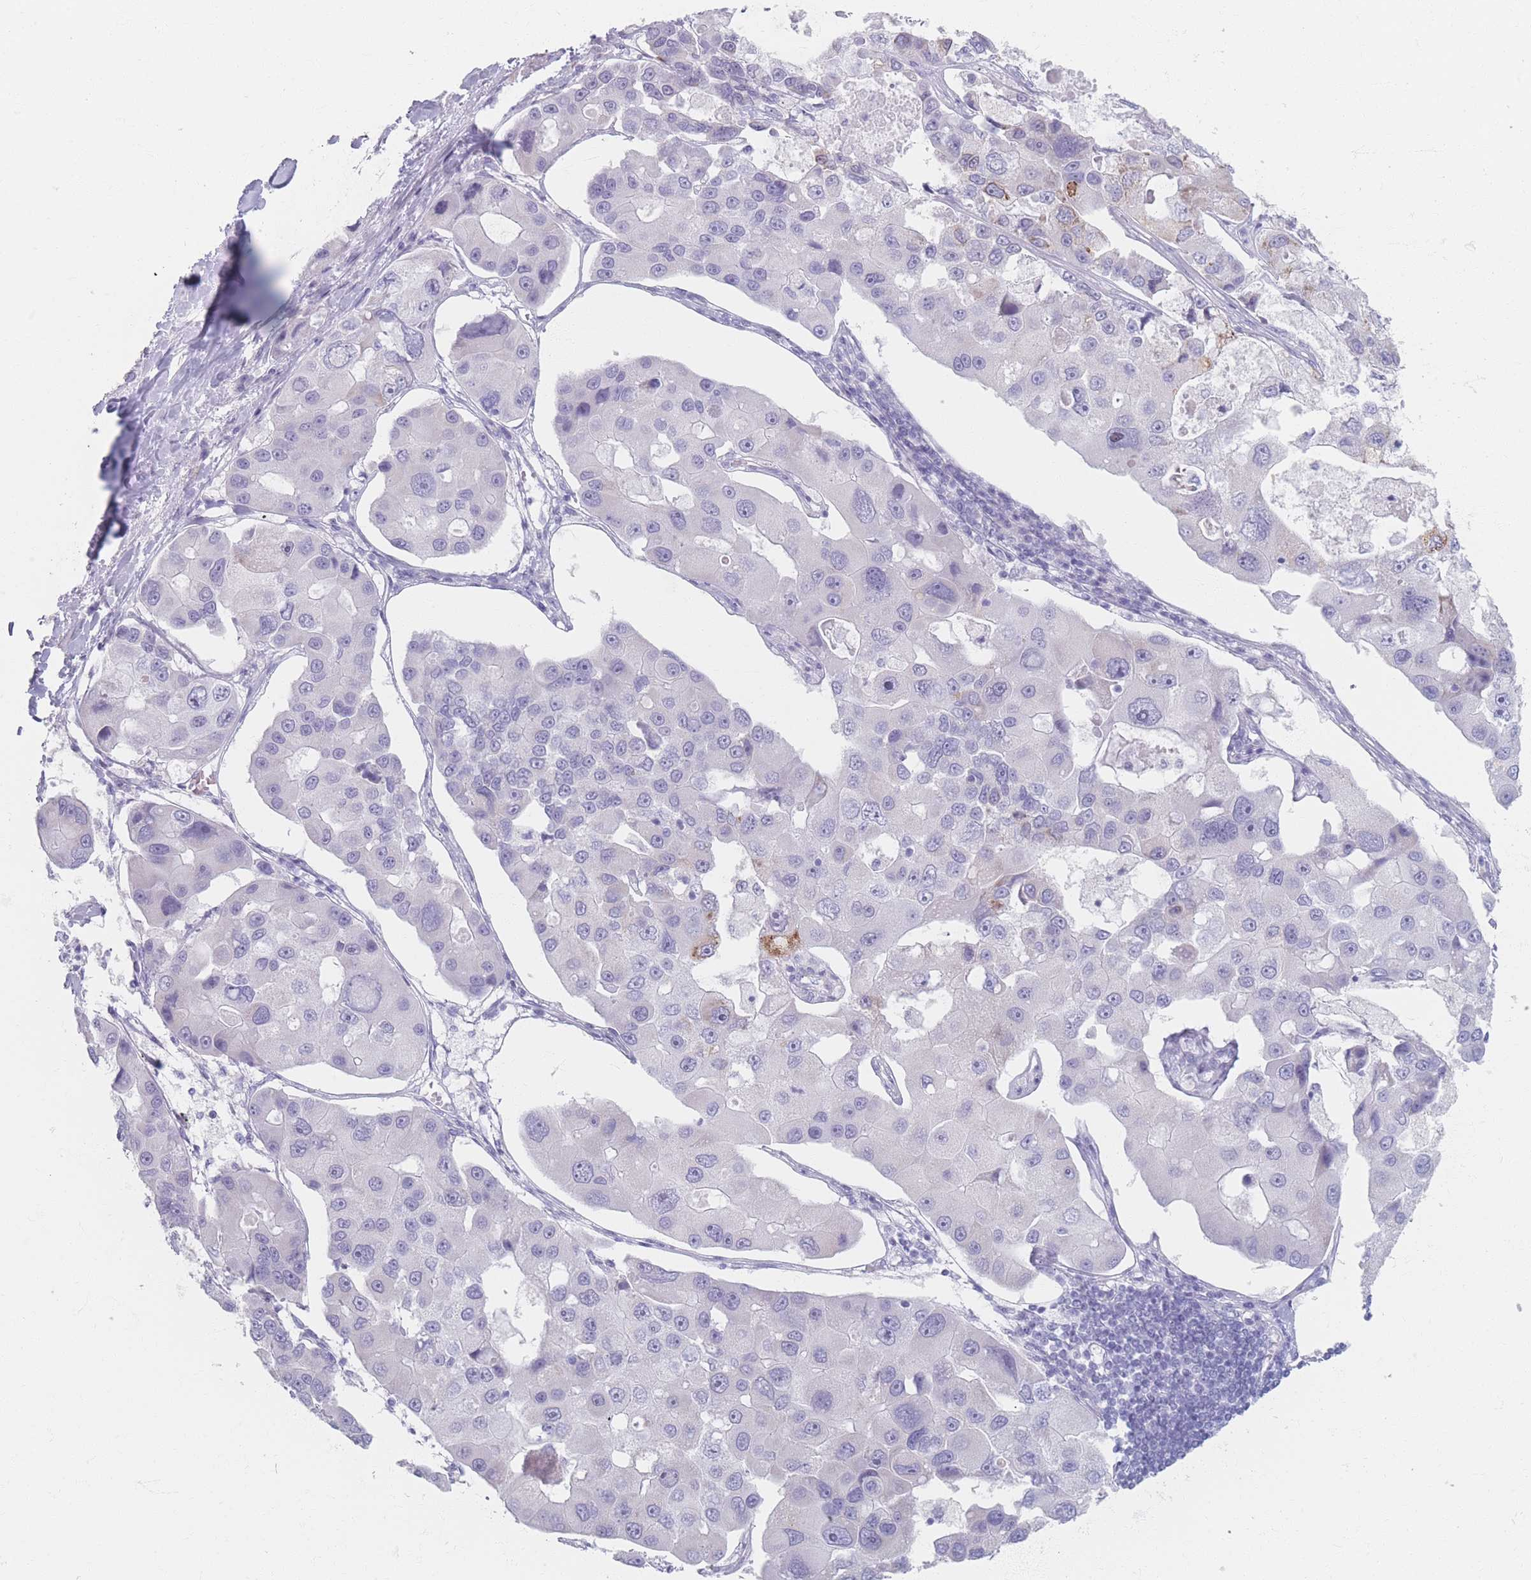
{"staining": {"intensity": "negative", "quantity": "none", "location": "none"}, "tissue": "lung cancer", "cell_type": "Tumor cells", "image_type": "cancer", "snomed": [{"axis": "morphology", "description": "Adenocarcinoma, NOS"}, {"axis": "topography", "description": "Lung"}], "caption": "A histopathology image of lung adenocarcinoma stained for a protein displays no brown staining in tumor cells.", "gene": "PIGM", "patient": {"sex": "female", "age": 54}}